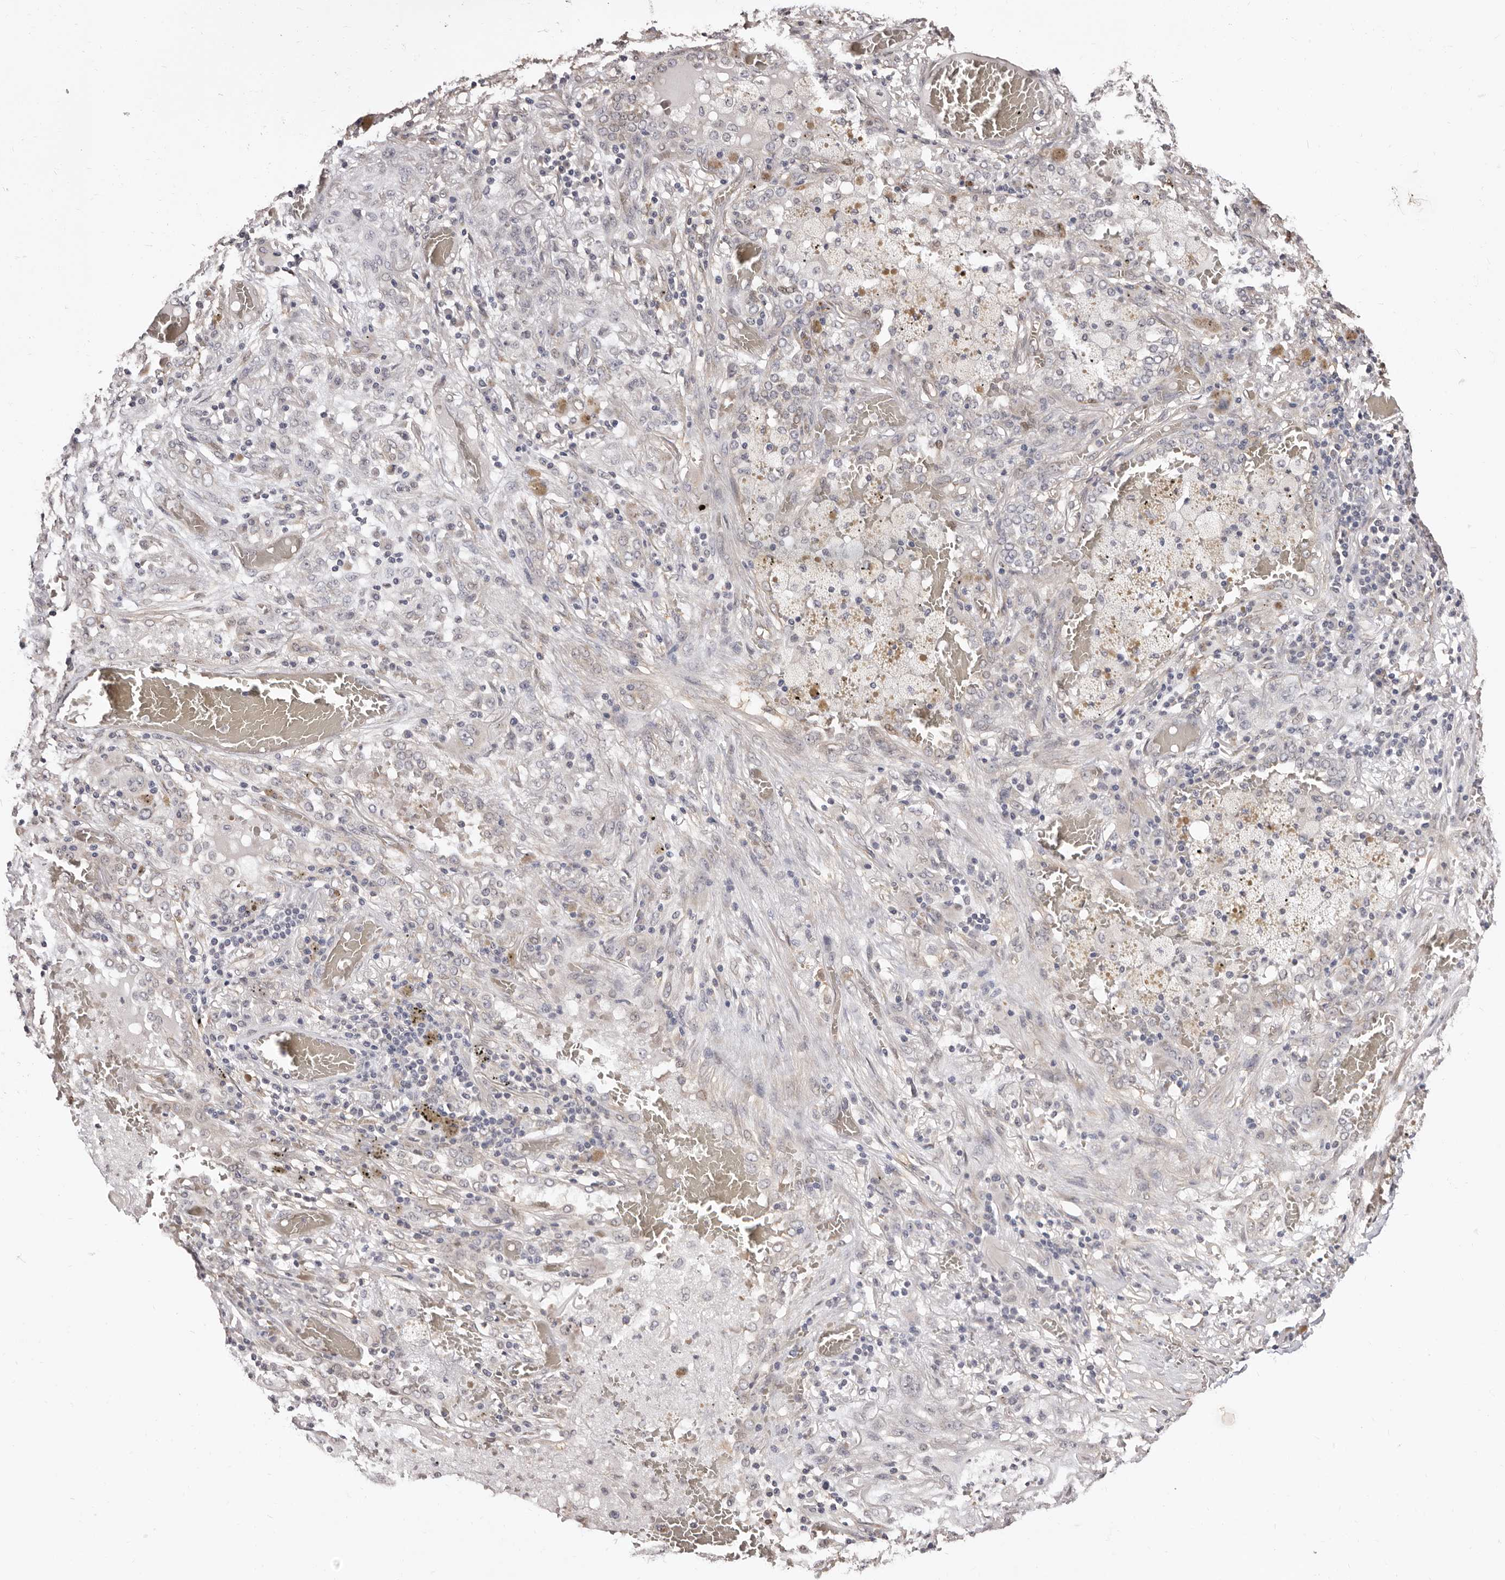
{"staining": {"intensity": "negative", "quantity": "none", "location": "none"}, "tissue": "lung cancer", "cell_type": "Tumor cells", "image_type": "cancer", "snomed": [{"axis": "morphology", "description": "Squamous cell carcinoma, NOS"}, {"axis": "topography", "description": "Lung"}], "caption": "Immunohistochemical staining of squamous cell carcinoma (lung) demonstrates no significant positivity in tumor cells. The staining is performed using DAB brown chromogen with nuclei counter-stained in using hematoxylin.", "gene": "KHDRBS2", "patient": {"sex": "female", "age": 47}}